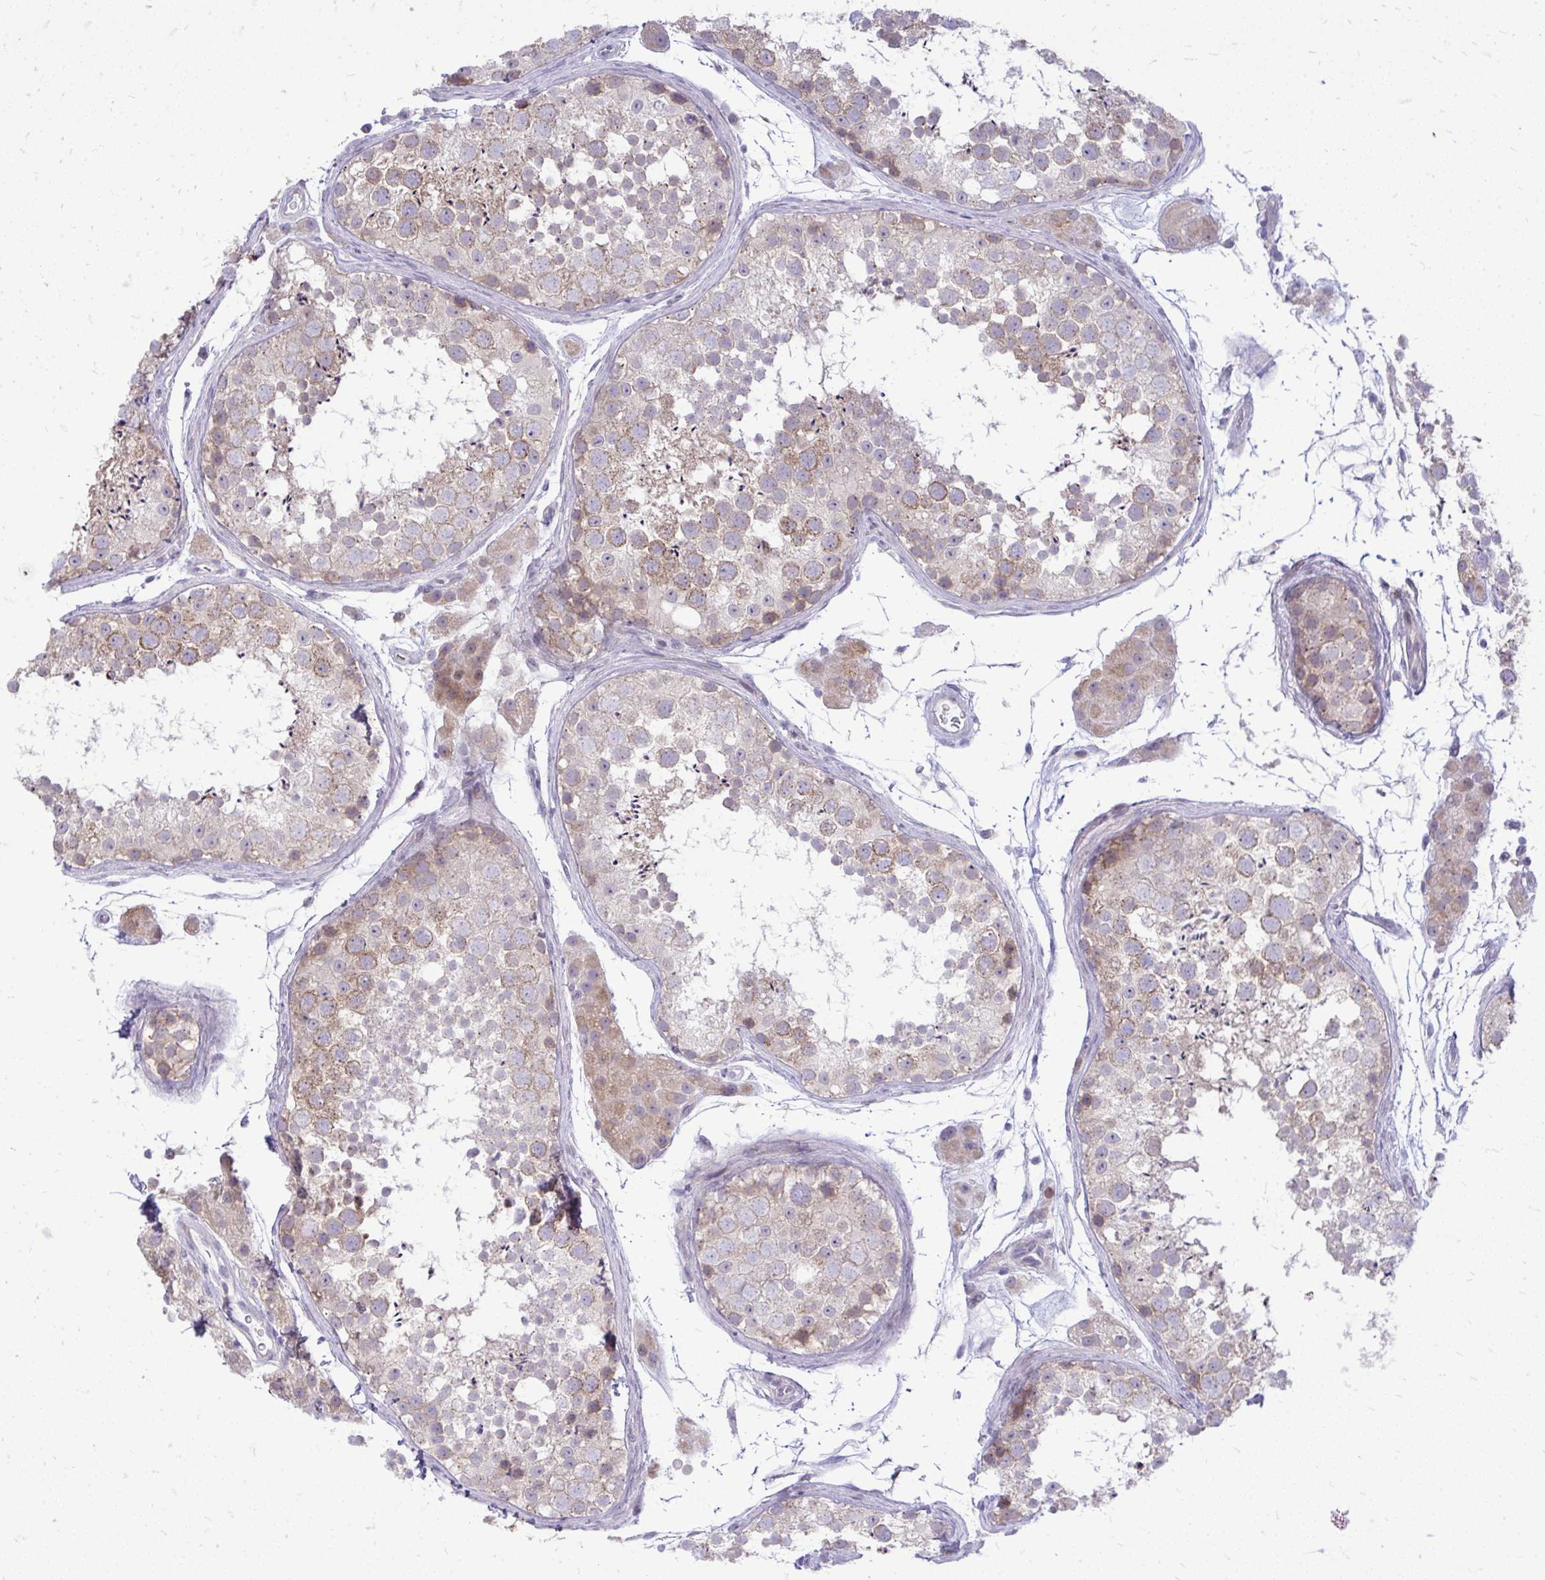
{"staining": {"intensity": "moderate", "quantity": "25%-75%", "location": "cytoplasmic/membranous"}, "tissue": "testis", "cell_type": "Cells in seminiferous ducts", "image_type": "normal", "snomed": [{"axis": "morphology", "description": "Normal tissue, NOS"}, {"axis": "topography", "description": "Testis"}], "caption": "Testis was stained to show a protein in brown. There is medium levels of moderate cytoplasmic/membranous staining in about 25%-75% of cells in seminiferous ducts. Ihc stains the protein of interest in brown and the nuclei are stained blue.", "gene": "OR8D1", "patient": {"sex": "male", "age": 41}}